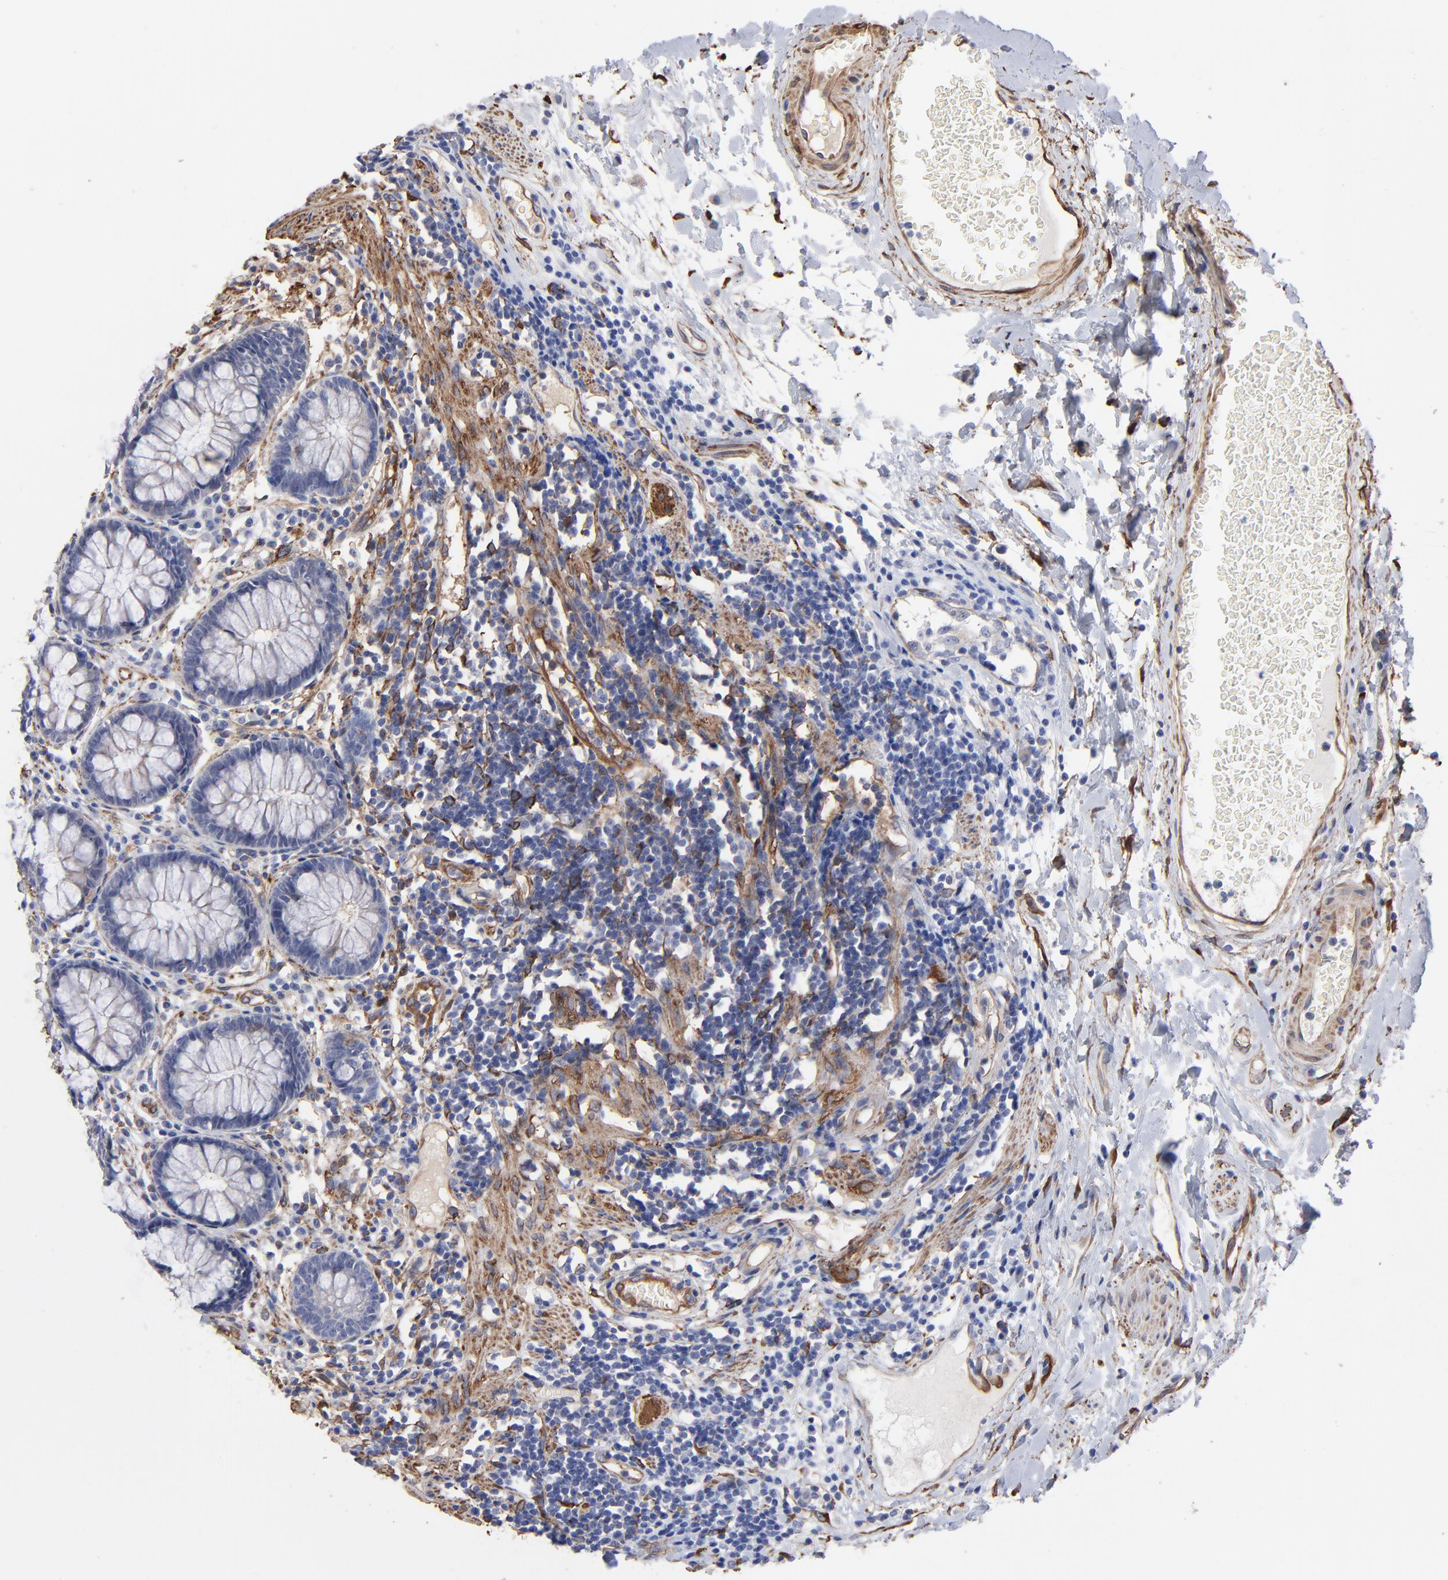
{"staining": {"intensity": "weak", "quantity": "<25%", "location": "cytoplasmic/membranous"}, "tissue": "rectum", "cell_type": "Glandular cells", "image_type": "normal", "snomed": [{"axis": "morphology", "description": "Normal tissue, NOS"}, {"axis": "topography", "description": "Rectum"}], "caption": "Protein analysis of benign rectum displays no significant staining in glandular cells. (Brightfield microscopy of DAB IHC at high magnification).", "gene": "CILP", "patient": {"sex": "female", "age": 66}}